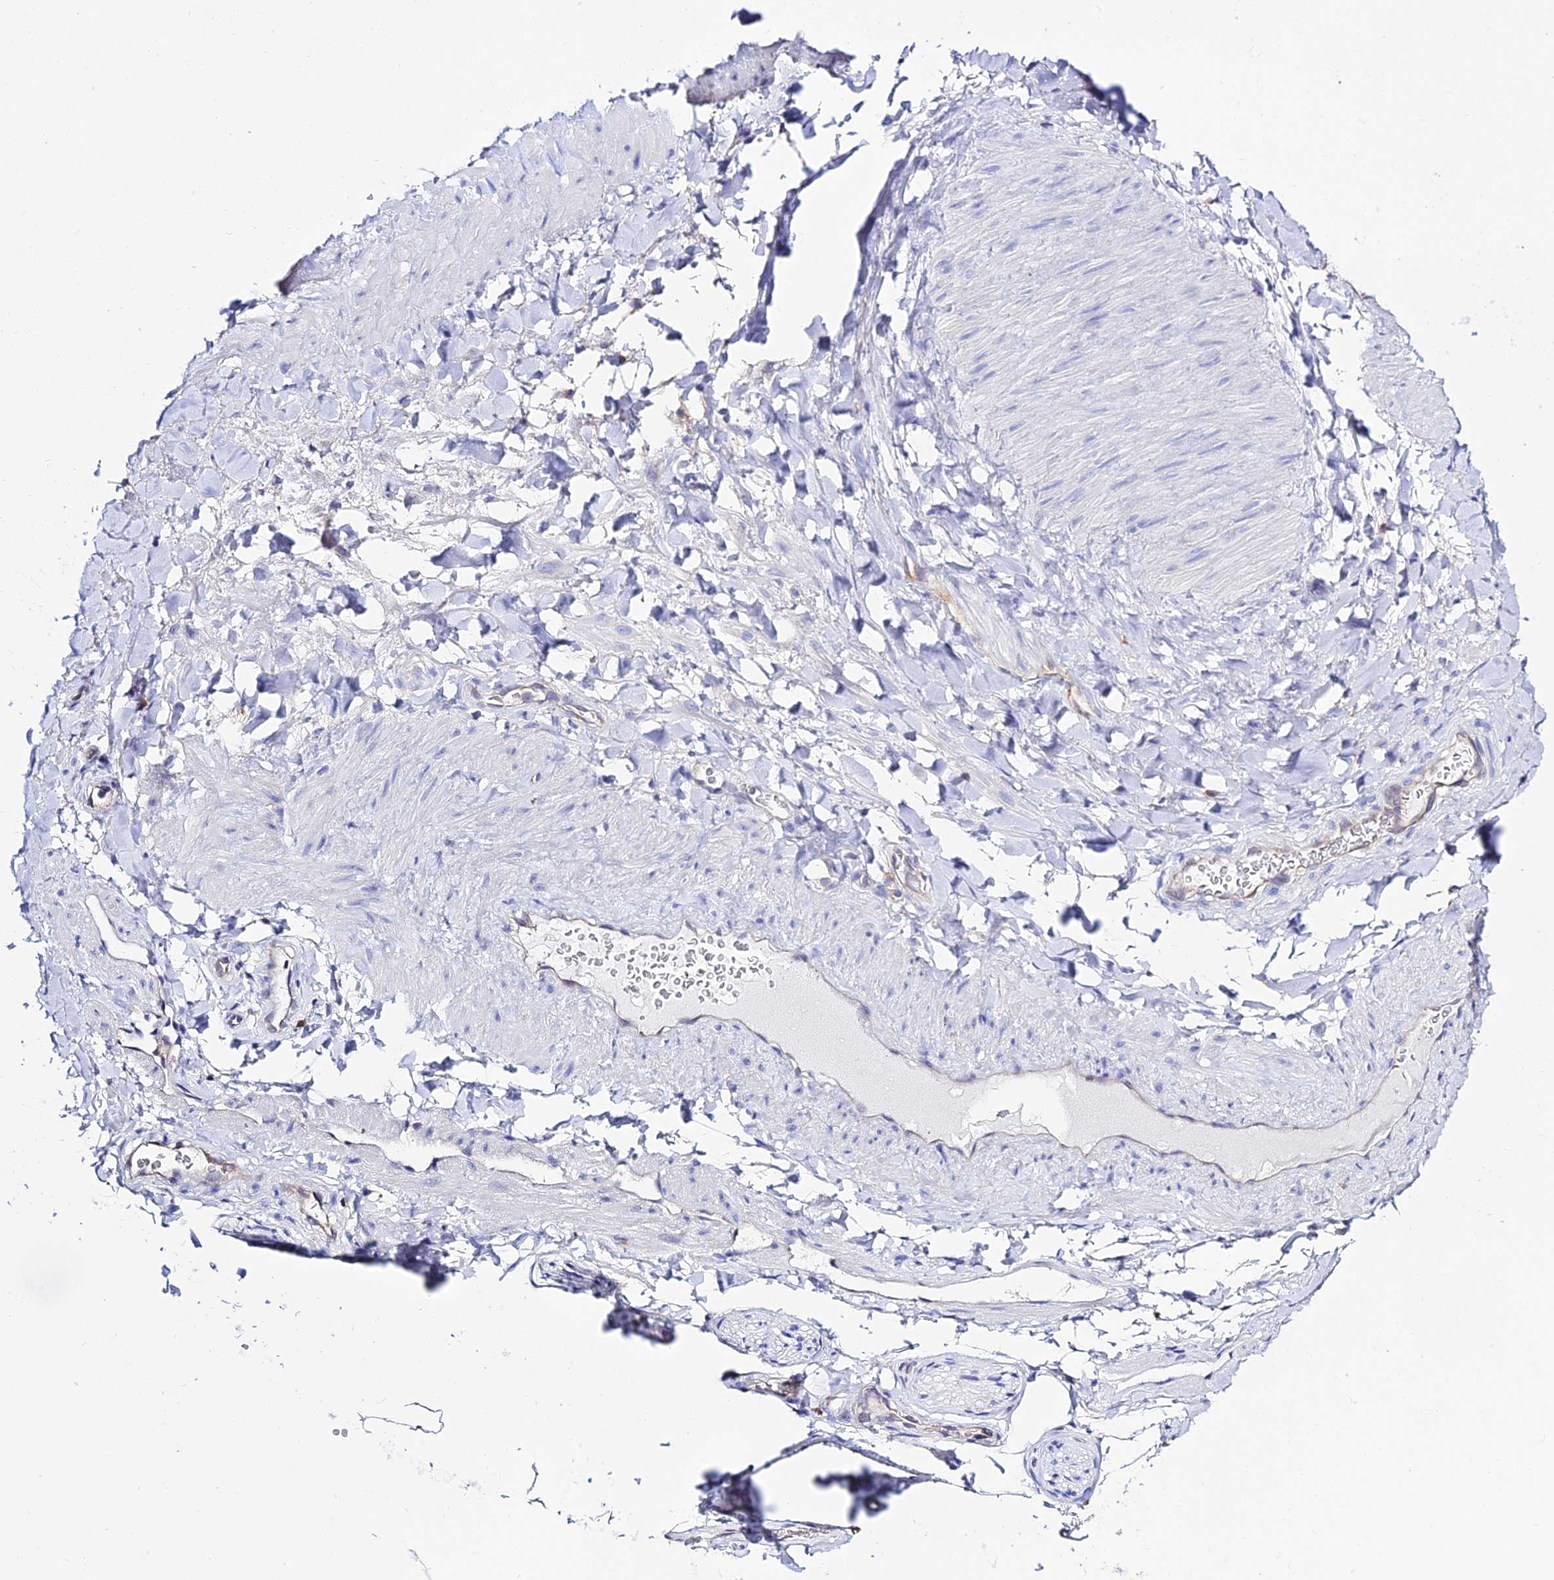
{"staining": {"intensity": "negative", "quantity": "none", "location": "none"}, "tissue": "adipose tissue", "cell_type": "Adipocytes", "image_type": "normal", "snomed": [{"axis": "morphology", "description": "Normal tissue, NOS"}, {"axis": "topography", "description": "Soft tissue"}, {"axis": "topography", "description": "Vascular tissue"}], "caption": "Adipocytes are negative for protein expression in normal human adipose tissue. (DAB IHC with hematoxylin counter stain).", "gene": "S100A16", "patient": {"sex": "male", "age": 54}}